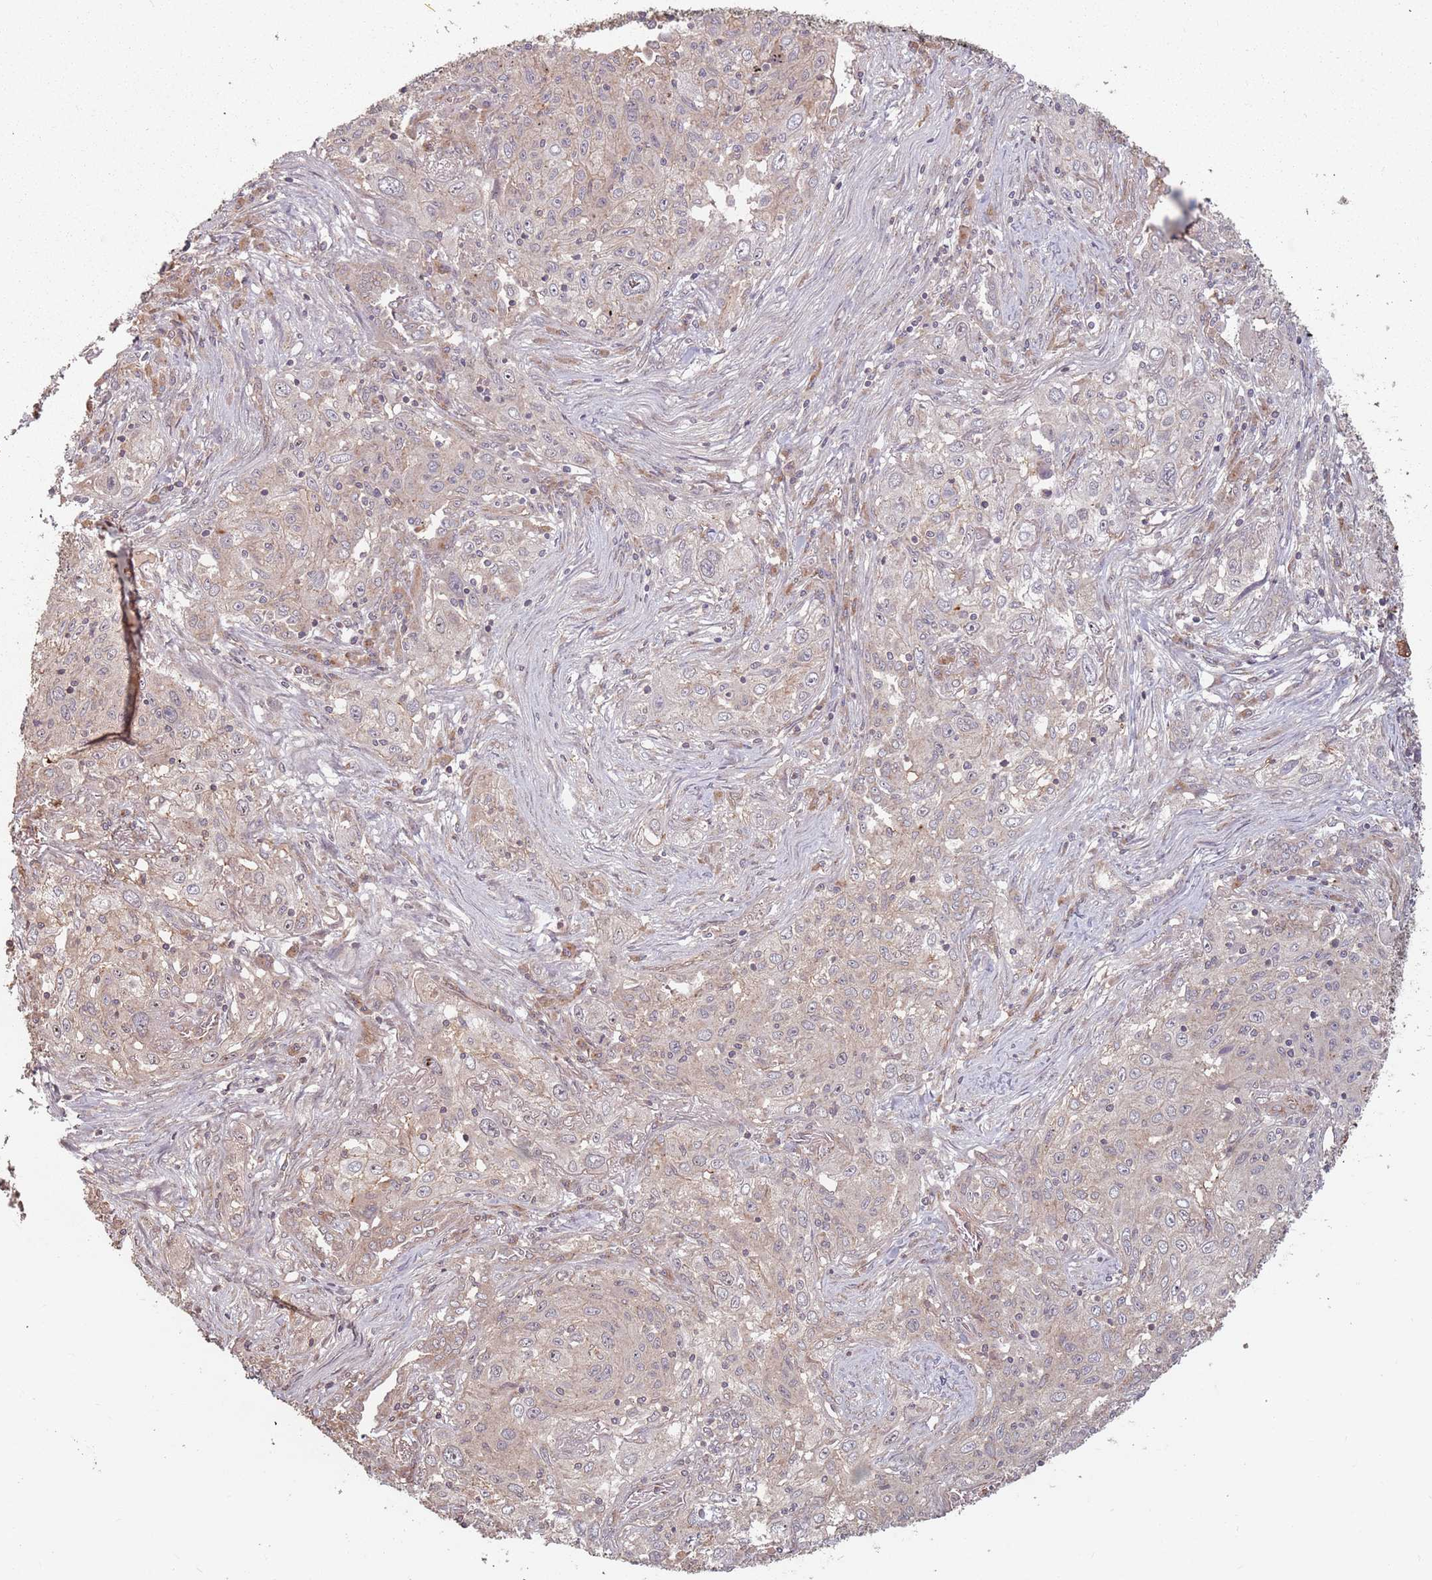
{"staining": {"intensity": "weak", "quantity": "<25%", "location": "cytoplasmic/membranous"}, "tissue": "lung cancer", "cell_type": "Tumor cells", "image_type": "cancer", "snomed": [{"axis": "morphology", "description": "Squamous cell carcinoma, NOS"}, {"axis": "topography", "description": "Lung"}], "caption": "IHC photomicrograph of lung cancer (squamous cell carcinoma) stained for a protein (brown), which shows no staining in tumor cells.", "gene": "C3orf14", "patient": {"sex": "female", "age": 69}}